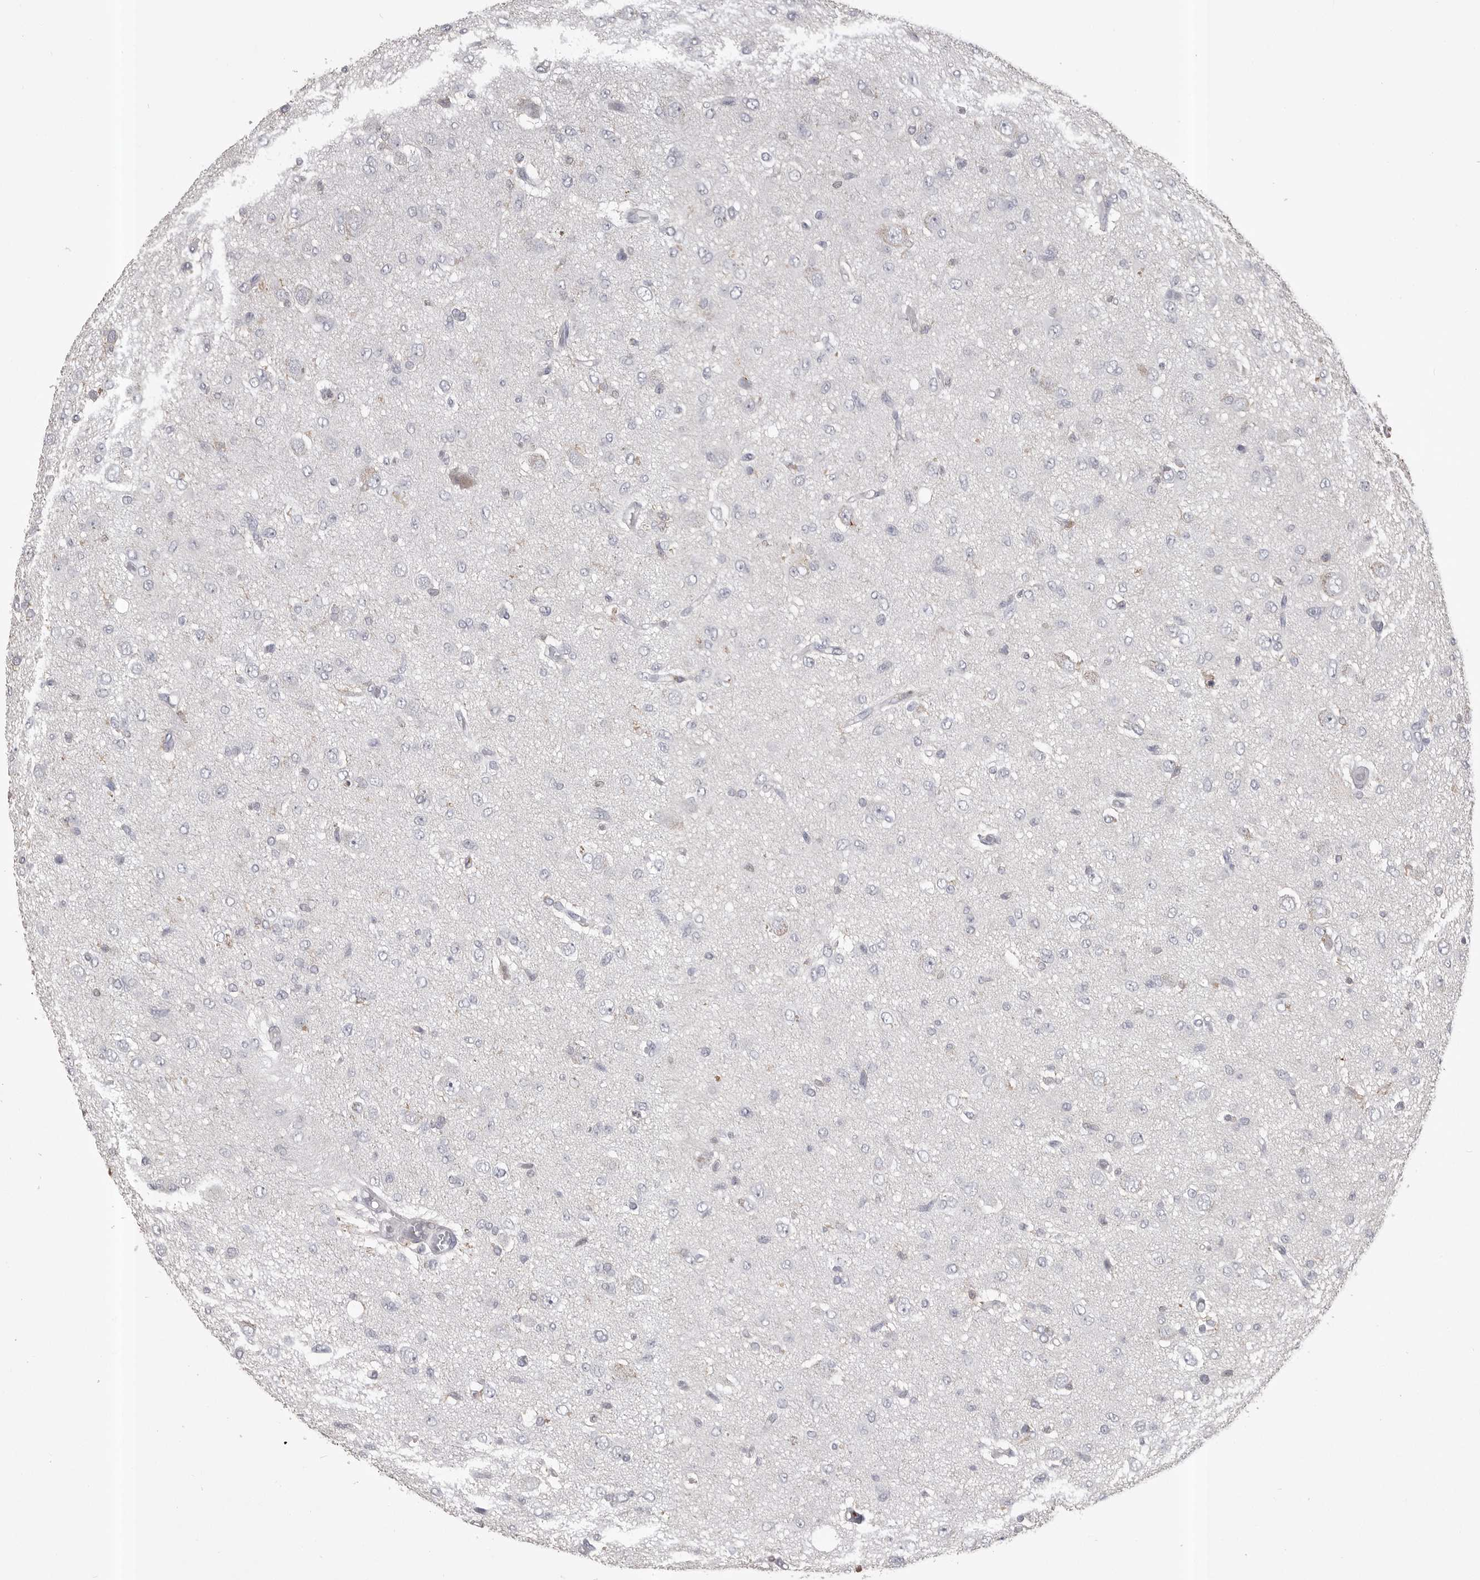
{"staining": {"intensity": "negative", "quantity": "none", "location": "none"}, "tissue": "glioma", "cell_type": "Tumor cells", "image_type": "cancer", "snomed": [{"axis": "morphology", "description": "Glioma, malignant, High grade"}, {"axis": "topography", "description": "Brain"}], "caption": "This is an immunohistochemistry image of glioma. There is no staining in tumor cells.", "gene": "CMTM6", "patient": {"sex": "female", "age": 59}}